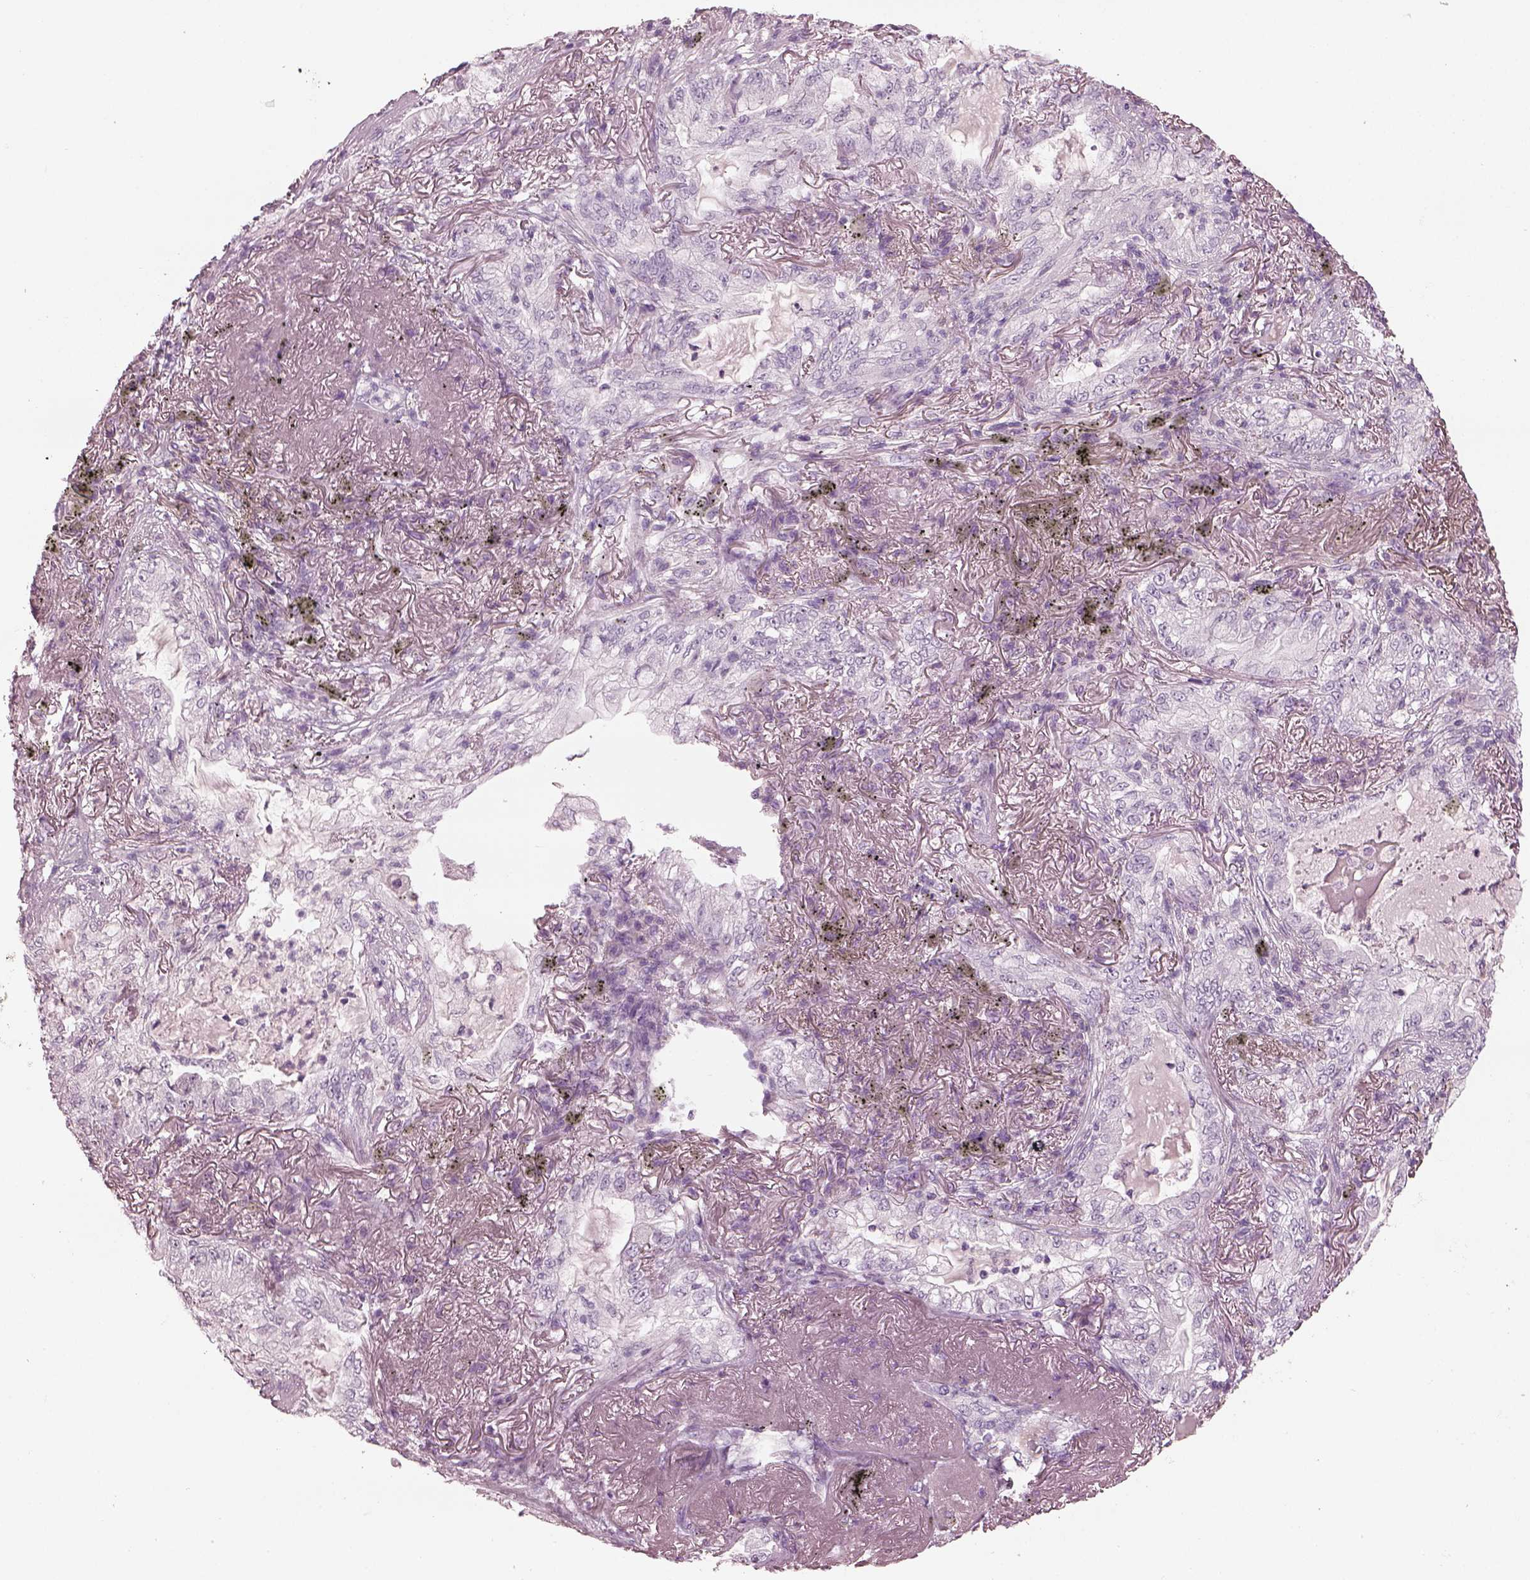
{"staining": {"intensity": "negative", "quantity": "none", "location": "none"}, "tissue": "lung cancer", "cell_type": "Tumor cells", "image_type": "cancer", "snomed": [{"axis": "morphology", "description": "Adenocarcinoma, NOS"}, {"axis": "topography", "description": "Lung"}], "caption": "Protein analysis of lung cancer reveals no significant expression in tumor cells. The staining is performed using DAB (3,3'-diaminobenzidine) brown chromogen with nuclei counter-stained in using hematoxylin.", "gene": "PACRG", "patient": {"sex": "female", "age": 73}}